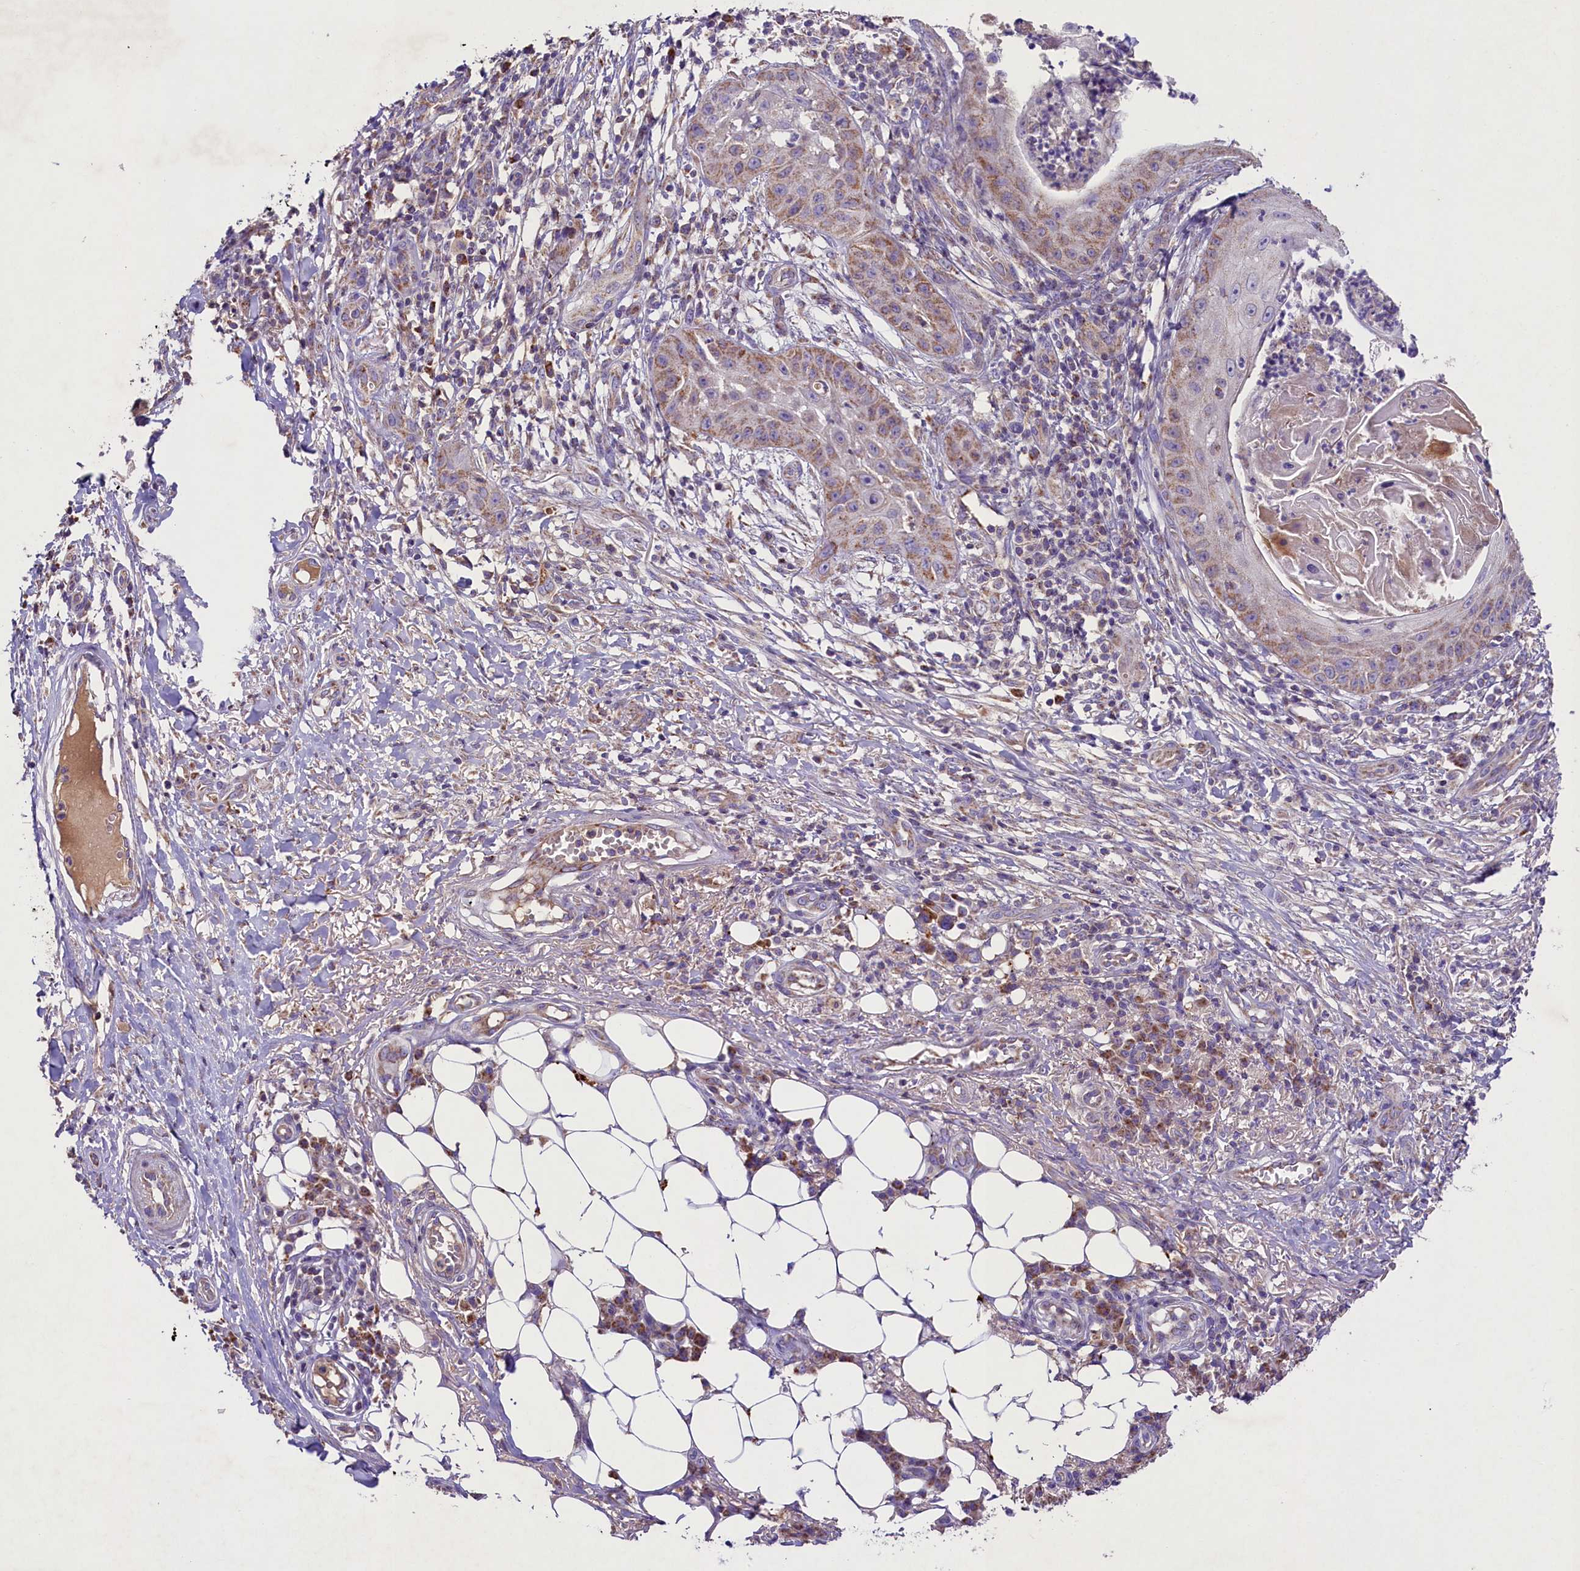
{"staining": {"intensity": "moderate", "quantity": "25%-75%", "location": "cytoplasmic/membranous"}, "tissue": "skin cancer", "cell_type": "Tumor cells", "image_type": "cancer", "snomed": [{"axis": "morphology", "description": "Squamous cell carcinoma, NOS"}, {"axis": "topography", "description": "Skin"}], "caption": "Tumor cells show moderate cytoplasmic/membranous expression in approximately 25%-75% of cells in skin cancer.", "gene": "PMPCB", "patient": {"sex": "male", "age": 70}}